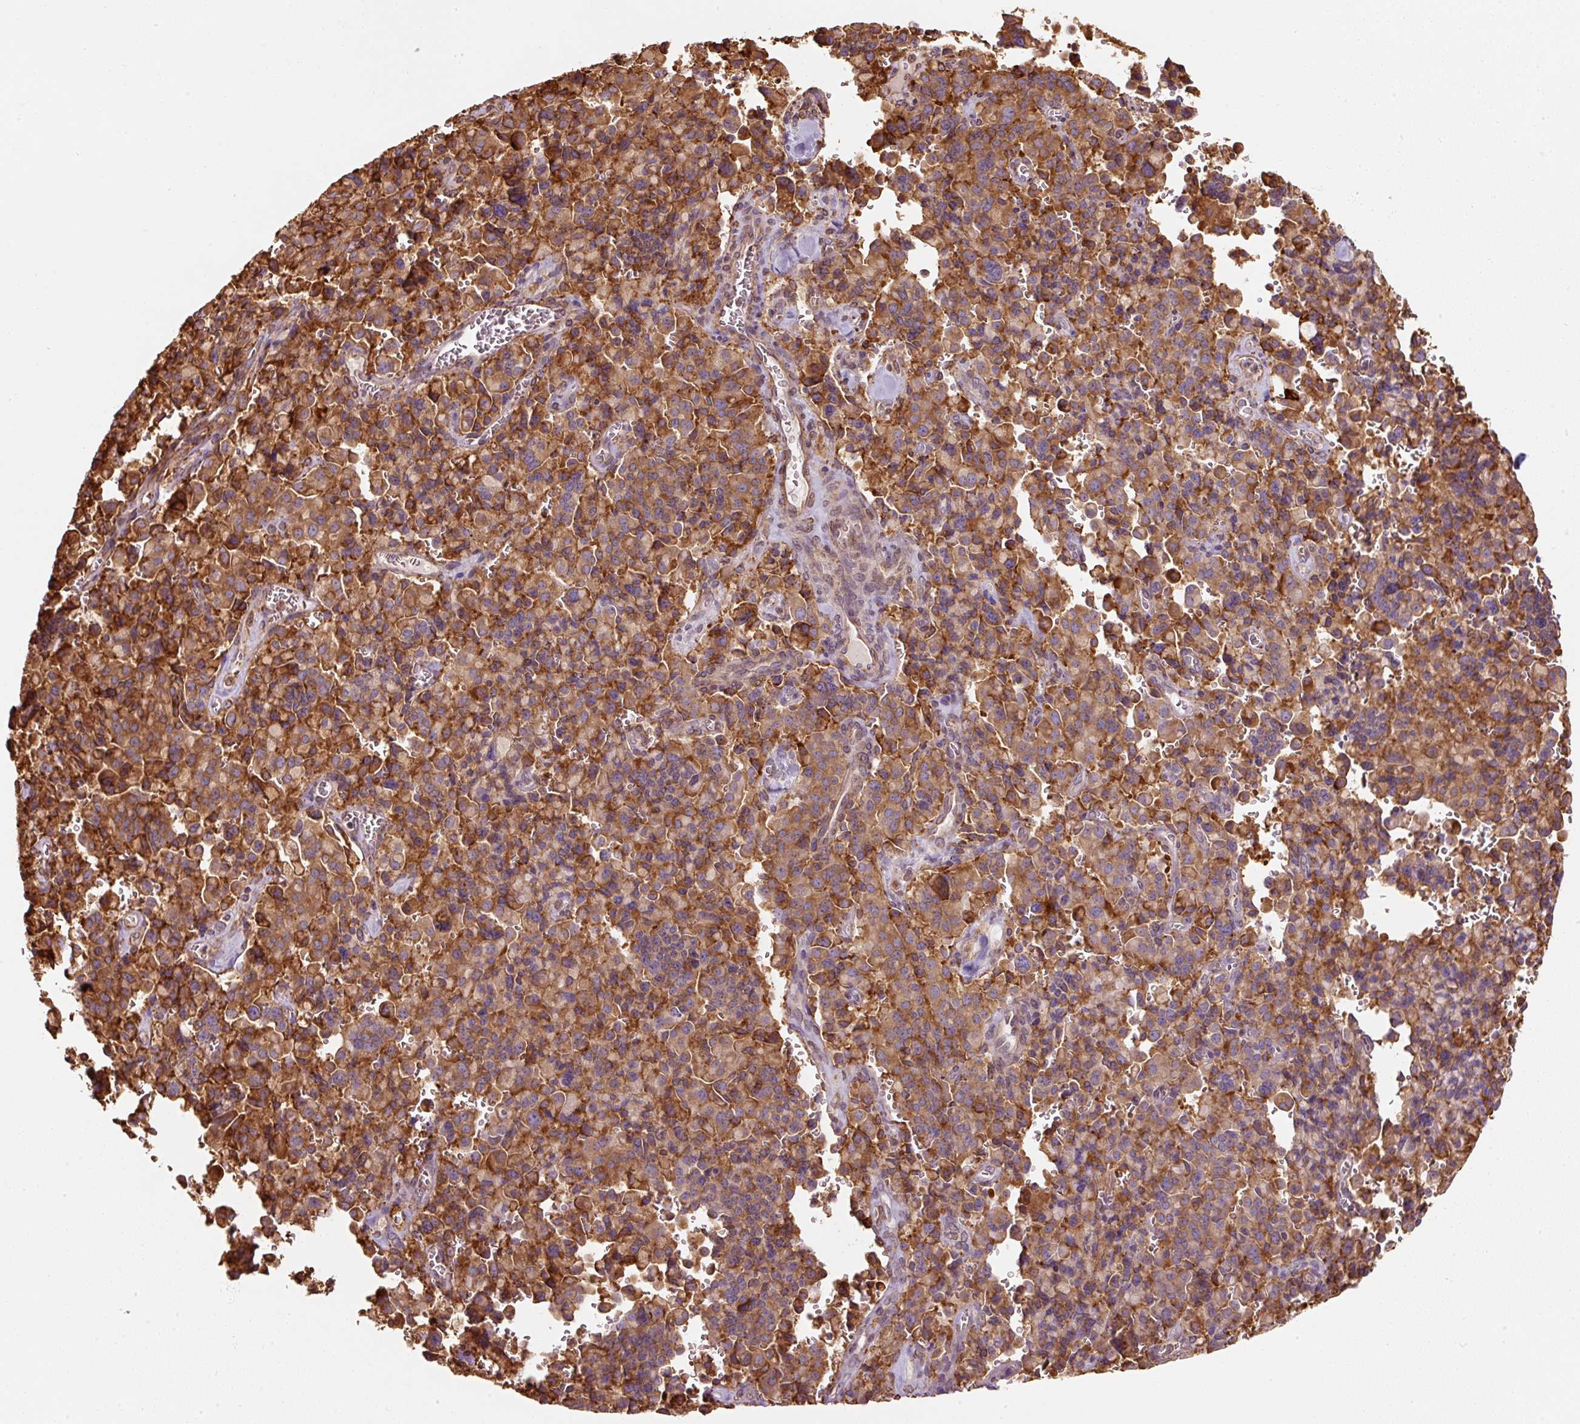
{"staining": {"intensity": "strong", "quantity": ">75%", "location": "cytoplasmic/membranous"}, "tissue": "pancreatic cancer", "cell_type": "Tumor cells", "image_type": "cancer", "snomed": [{"axis": "morphology", "description": "Adenocarcinoma, NOS"}, {"axis": "topography", "description": "Pancreas"}], "caption": "Immunohistochemical staining of pancreatic adenocarcinoma shows strong cytoplasmic/membranous protein expression in about >75% of tumor cells. The staining is performed using DAB brown chromogen to label protein expression. The nuclei are counter-stained blue using hematoxylin.", "gene": "PRKCSH", "patient": {"sex": "male", "age": 65}}